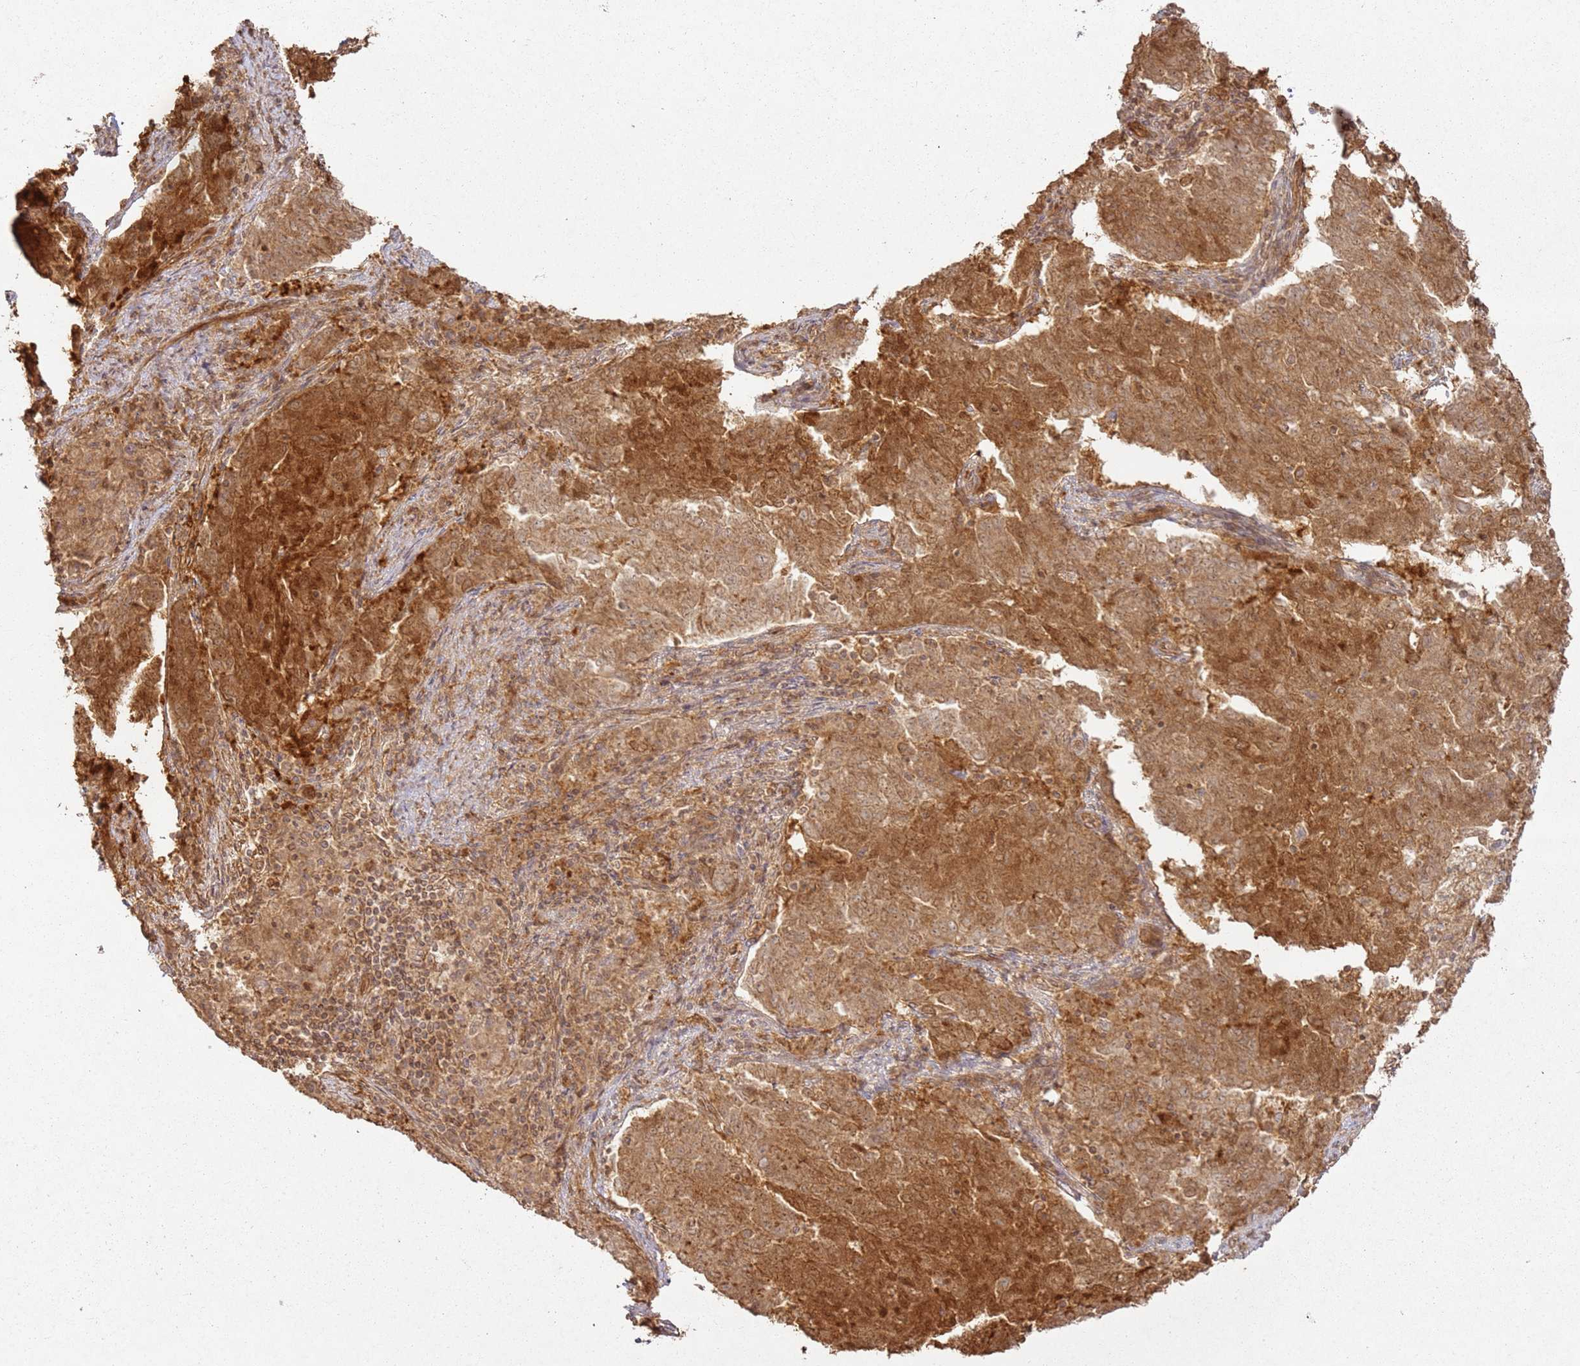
{"staining": {"intensity": "moderate", "quantity": ">75%", "location": "cytoplasmic/membranous"}, "tissue": "endometrial cancer", "cell_type": "Tumor cells", "image_type": "cancer", "snomed": [{"axis": "morphology", "description": "Adenocarcinoma, NOS"}, {"axis": "topography", "description": "Endometrium"}], "caption": "Immunohistochemical staining of endometrial cancer (adenocarcinoma) displays medium levels of moderate cytoplasmic/membranous protein staining in approximately >75% of tumor cells.", "gene": "ZNF776", "patient": {"sex": "female", "age": 80}}